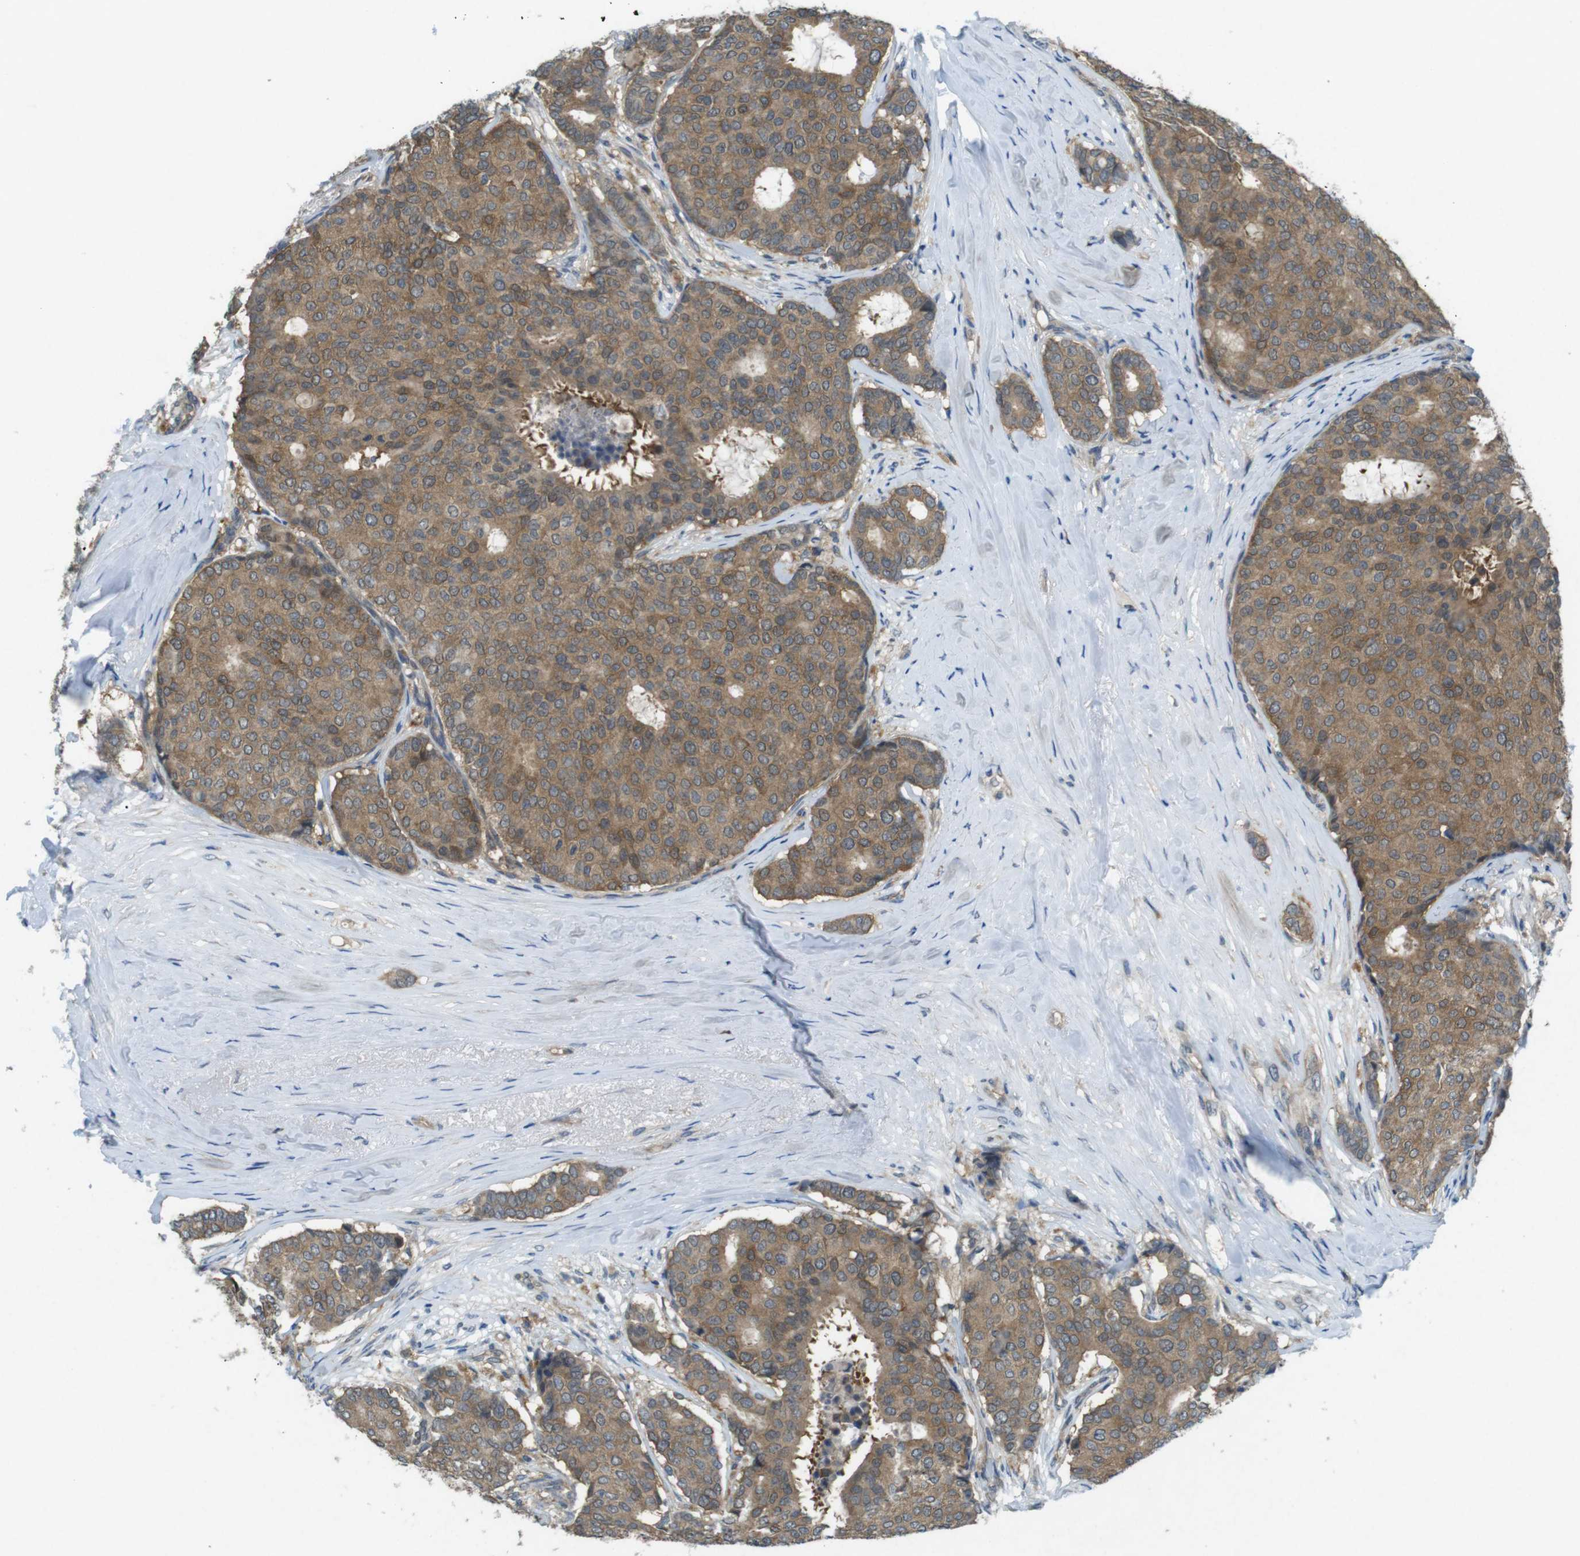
{"staining": {"intensity": "moderate", "quantity": ">75%", "location": "cytoplasmic/membranous"}, "tissue": "breast cancer", "cell_type": "Tumor cells", "image_type": "cancer", "snomed": [{"axis": "morphology", "description": "Duct carcinoma"}, {"axis": "topography", "description": "Breast"}], "caption": "Immunohistochemistry of human breast intraductal carcinoma demonstrates medium levels of moderate cytoplasmic/membranous expression in about >75% of tumor cells.", "gene": "SUGT1", "patient": {"sex": "female", "age": 75}}